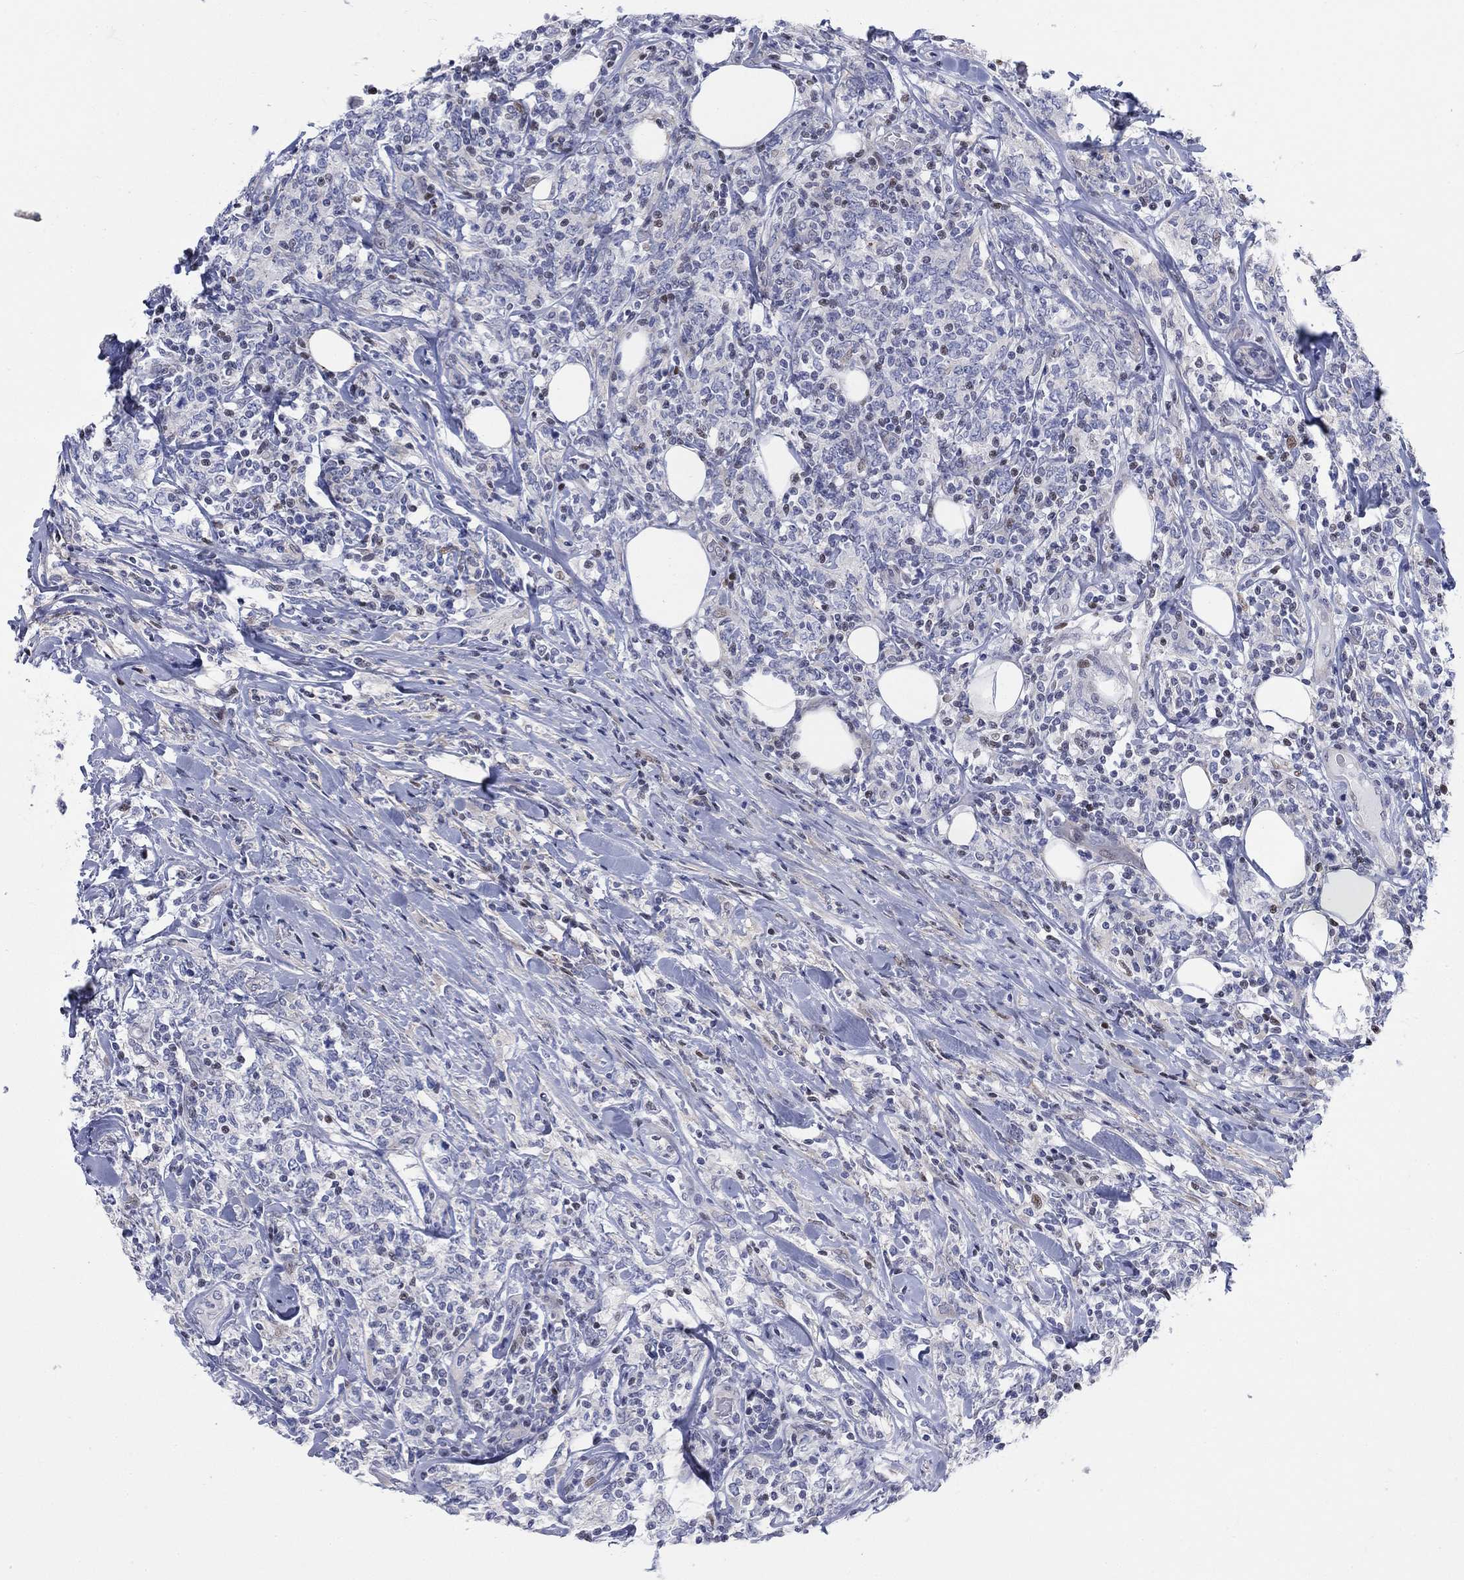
{"staining": {"intensity": "negative", "quantity": "none", "location": "none"}, "tissue": "lymphoma", "cell_type": "Tumor cells", "image_type": "cancer", "snomed": [{"axis": "morphology", "description": "Malignant lymphoma, non-Hodgkin's type, High grade"}, {"axis": "topography", "description": "Lymph node"}], "caption": "Tumor cells show no significant positivity in high-grade malignant lymphoma, non-Hodgkin's type.", "gene": "MYO3A", "patient": {"sex": "female", "age": 84}}